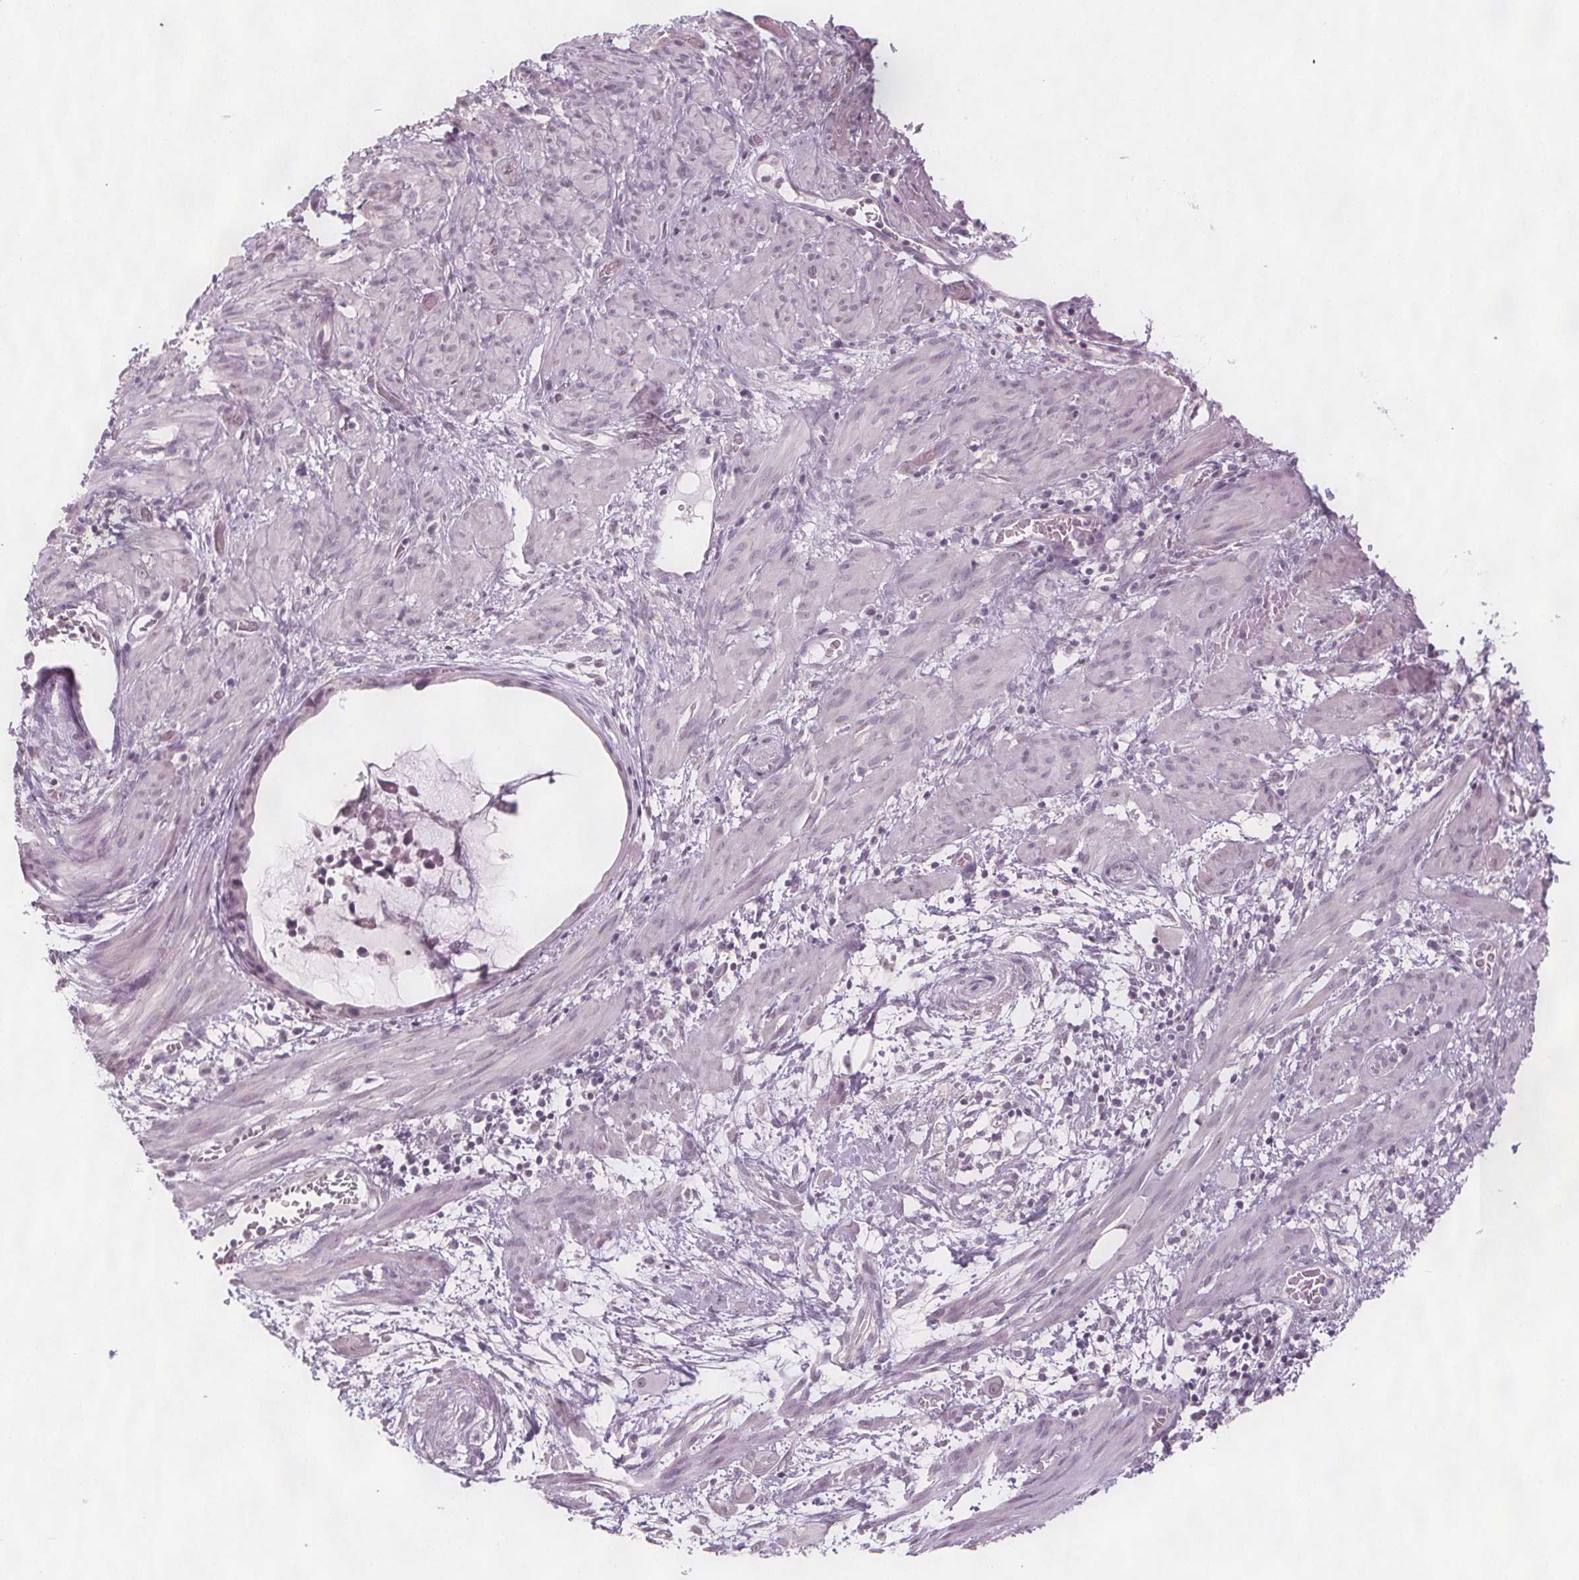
{"staining": {"intensity": "negative", "quantity": "none", "location": "none"}, "tissue": "endometrial cancer", "cell_type": "Tumor cells", "image_type": "cancer", "snomed": [{"axis": "morphology", "description": "Adenocarcinoma, NOS"}, {"axis": "topography", "description": "Endometrium"}], "caption": "Immunohistochemical staining of human endometrial cancer (adenocarcinoma) shows no significant positivity in tumor cells. The staining was performed using DAB (3,3'-diaminobenzidine) to visualize the protein expression in brown, while the nuclei were stained in blue with hematoxylin (Magnification: 20x).", "gene": "C1orf167", "patient": {"sex": "female", "age": 86}}